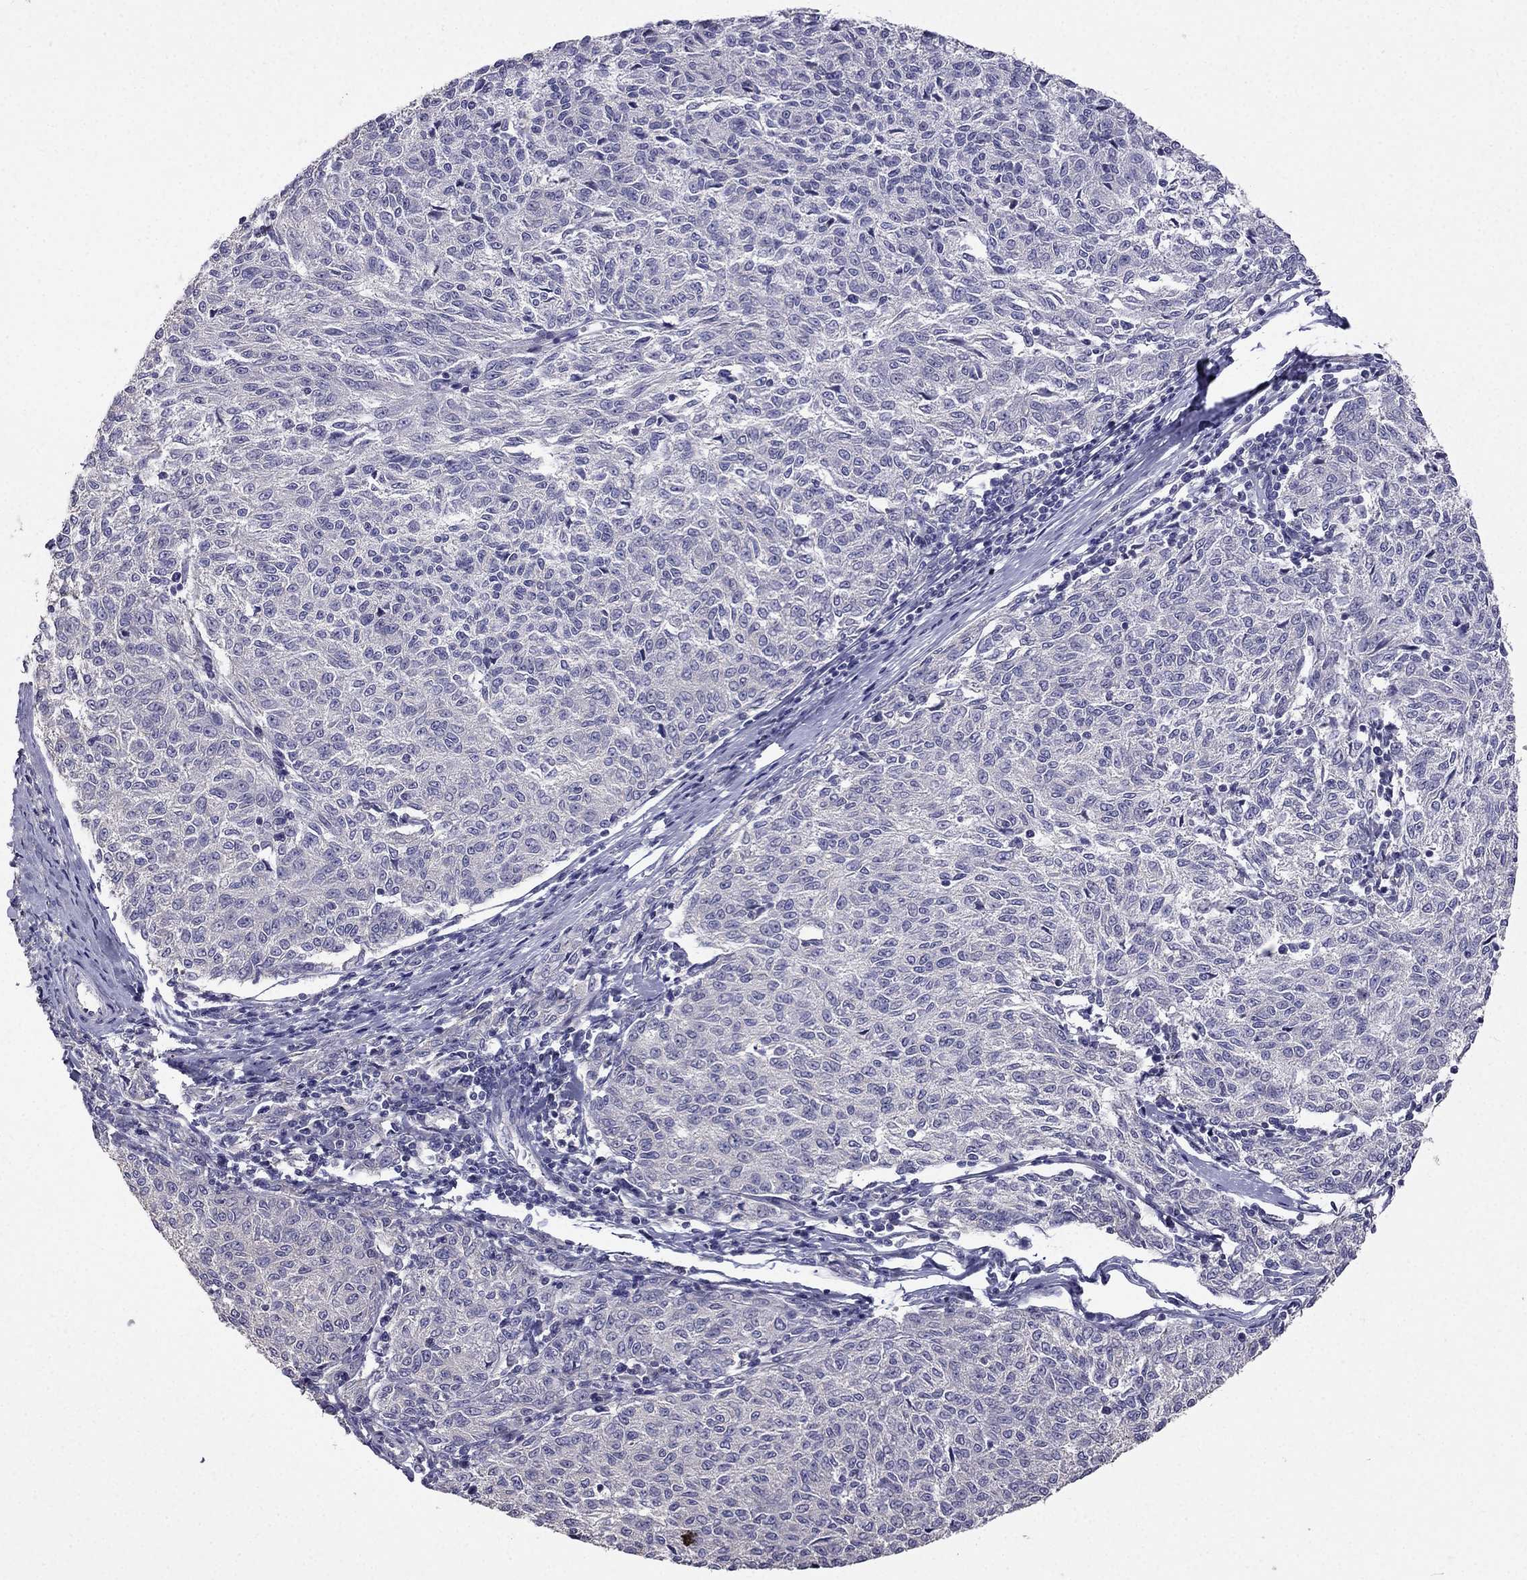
{"staining": {"intensity": "negative", "quantity": "none", "location": "none"}, "tissue": "melanoma", "cell_type": "Tumor cells", "image_type": "cancer", "snomed": [{"axis": "morphology", "description": "Malignant melanoma, NOS"}, {"axis": "topography", "description": "Skin"}], "caption": "Photomicrograph shows no protein positivity in tumor cells of melanoma tissue. The staining was performed using DAB (3,3'-diaminobenzidine) to visualize the protein expression in brown, while the nuclei were stained in blue with hematoxylin (Magnification: 20x).", "gene": "AS3MT", "patient": {"sex": "female", "age": 72}}